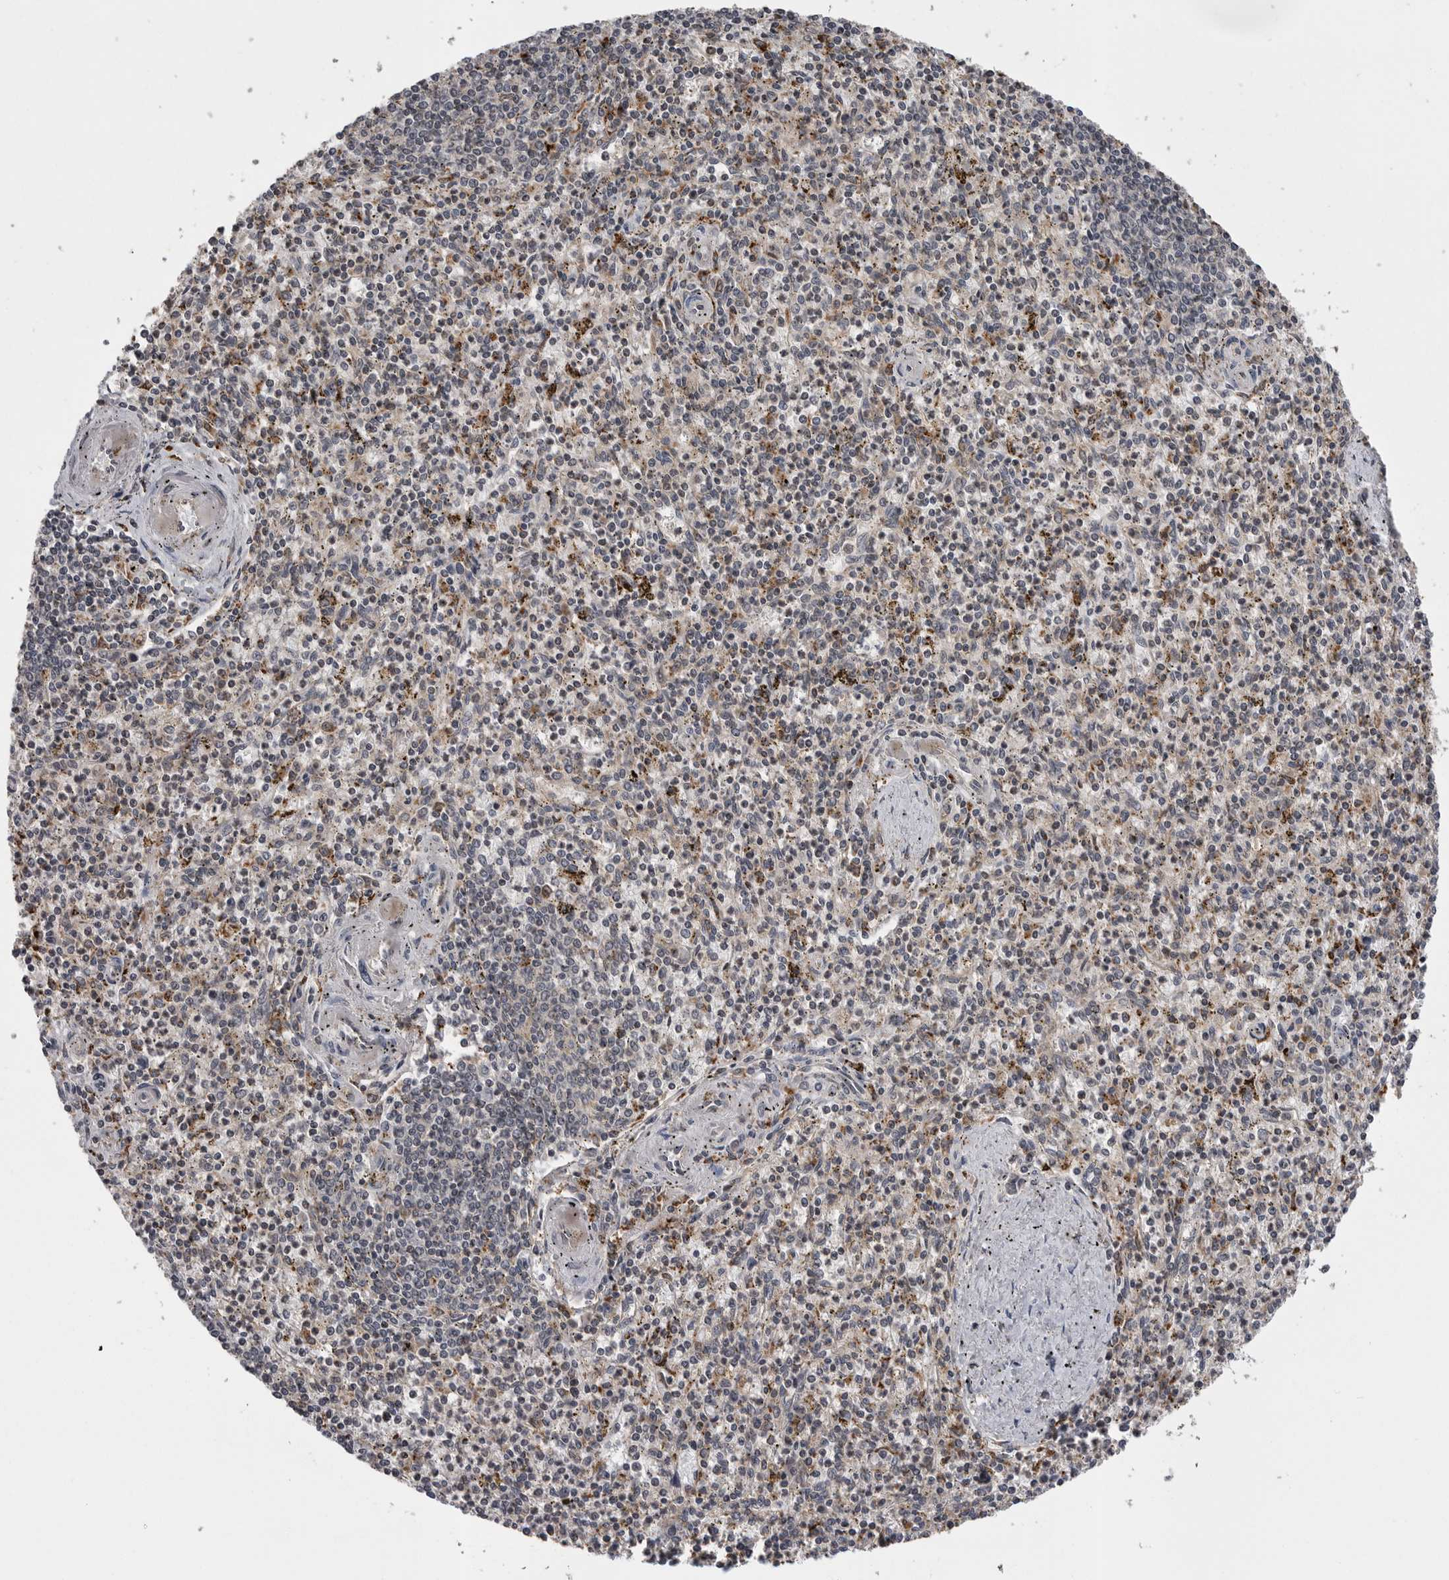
{"staining": {"intensity": "negative", "quantity": "none", "location": "none"}, "tissue": "spleen", "cell_type": "Cells in red pulp", "image_type": "normal", "snomed": [{"axis": "morphology", "description": "Normal tissue, NOS"}, {"axis": "topography", "description": "Spleen"}], "caption": "An IHC histopathology image of unremarkable spleen is shown. There is no staining in cells in red pulp of spleen. Brightfield microscopy of immunohistochemistry stained with DAB (3,3'-diaminobenzidine) (brown) and hematoxylin (blue), captured at high magnification.", "gene": "AOAH", "patient": {"sex": "male", "age": 72}}